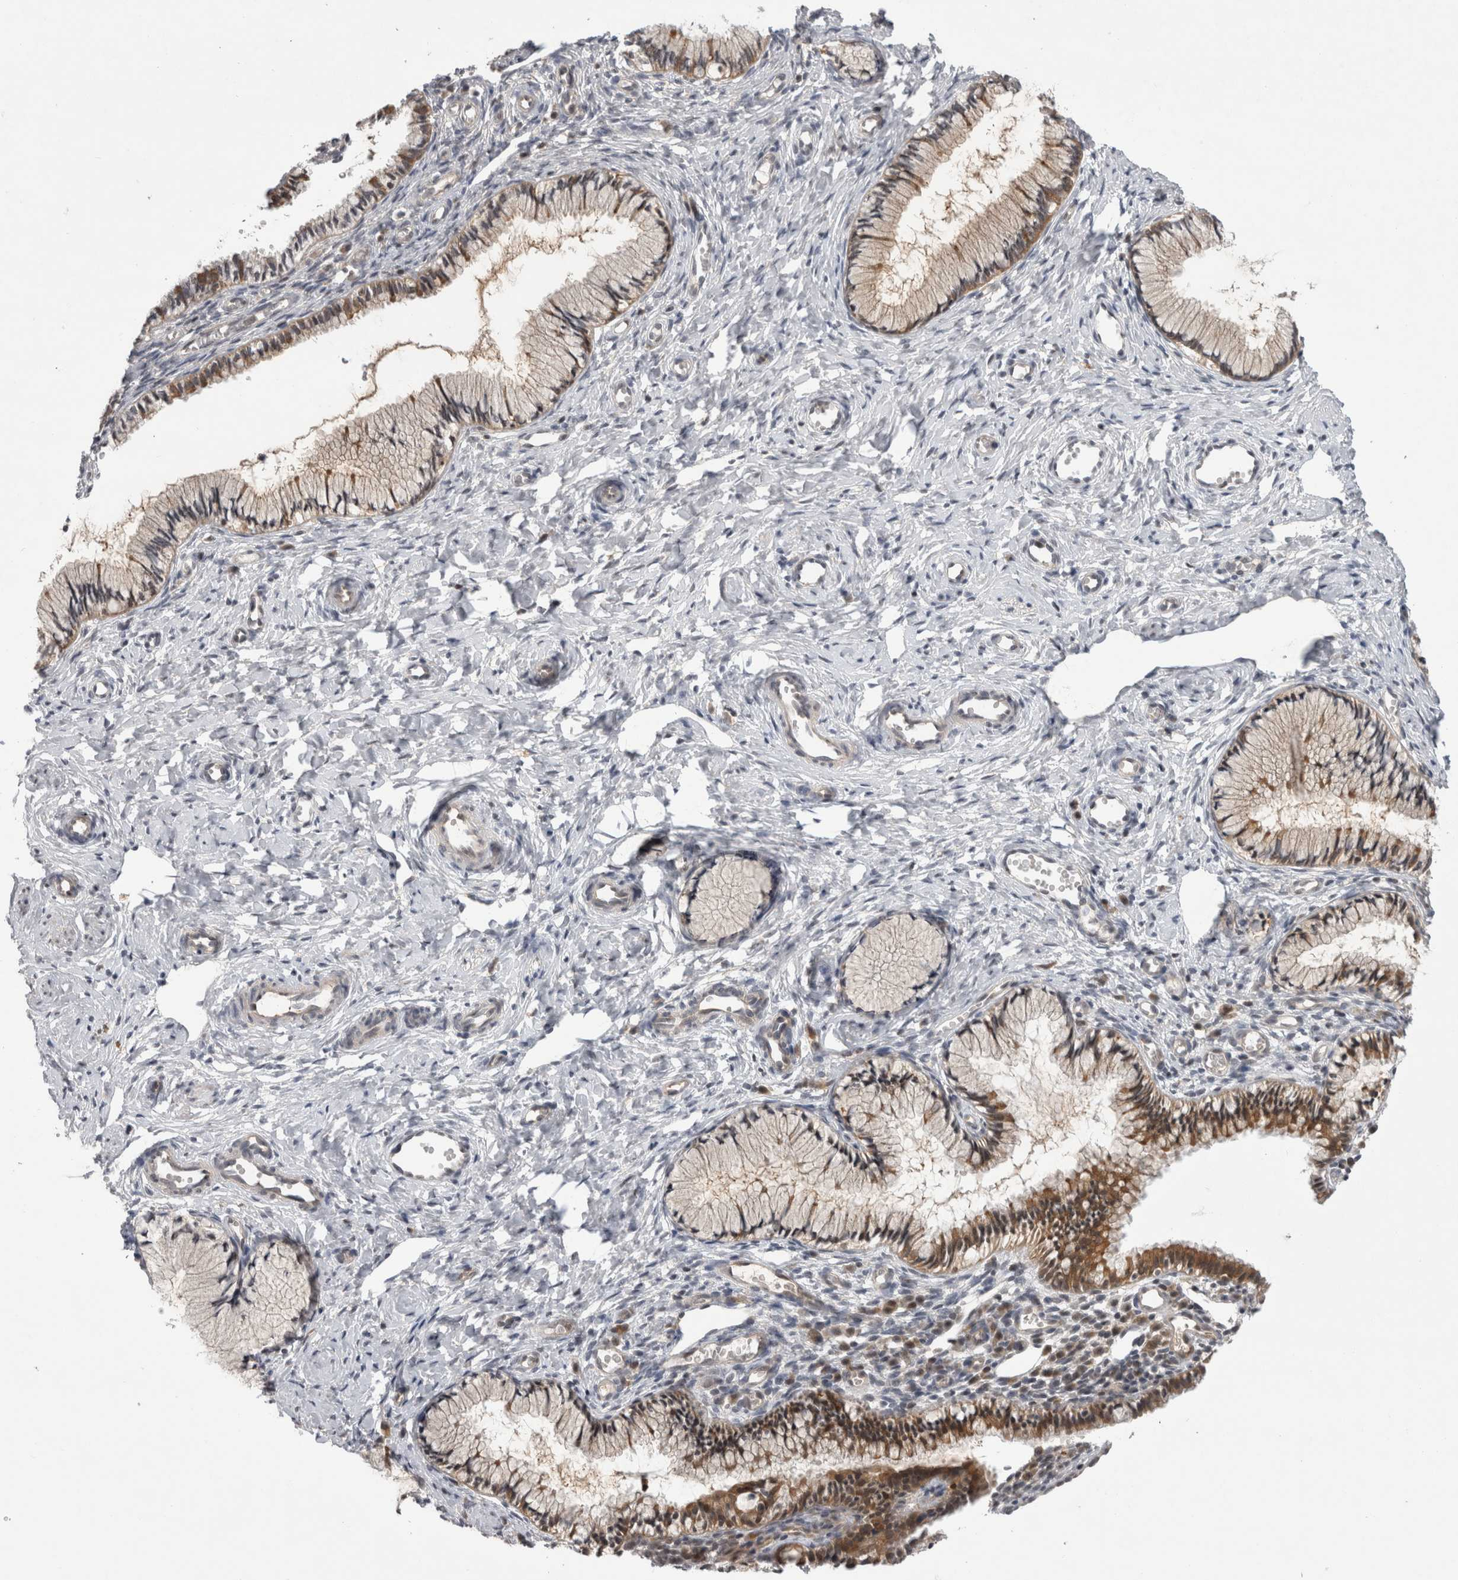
{"staining": {"intensity": "moderate", "quantity": "25%-75%", "location": "cytoplasmic/membranous"}, "tissue": "cervix", "cell_type": "Glandular cells", "image_type": "normal", "snomed": [{"axis": "morphology", "description": "Normal tissue, NOS"}, {"axis": "topography", "description": "Cervix"}], "caption": "A medium amount of moderate cytoplasmic/membranous expression is appreciated in about 25%-75% of glandular cells in normal cervix. Ihc stains the protein of interest in brown and the nuclei are stained blue.", "gene": "PSMB2", "patient": {"sex": "female", "age": 27}}